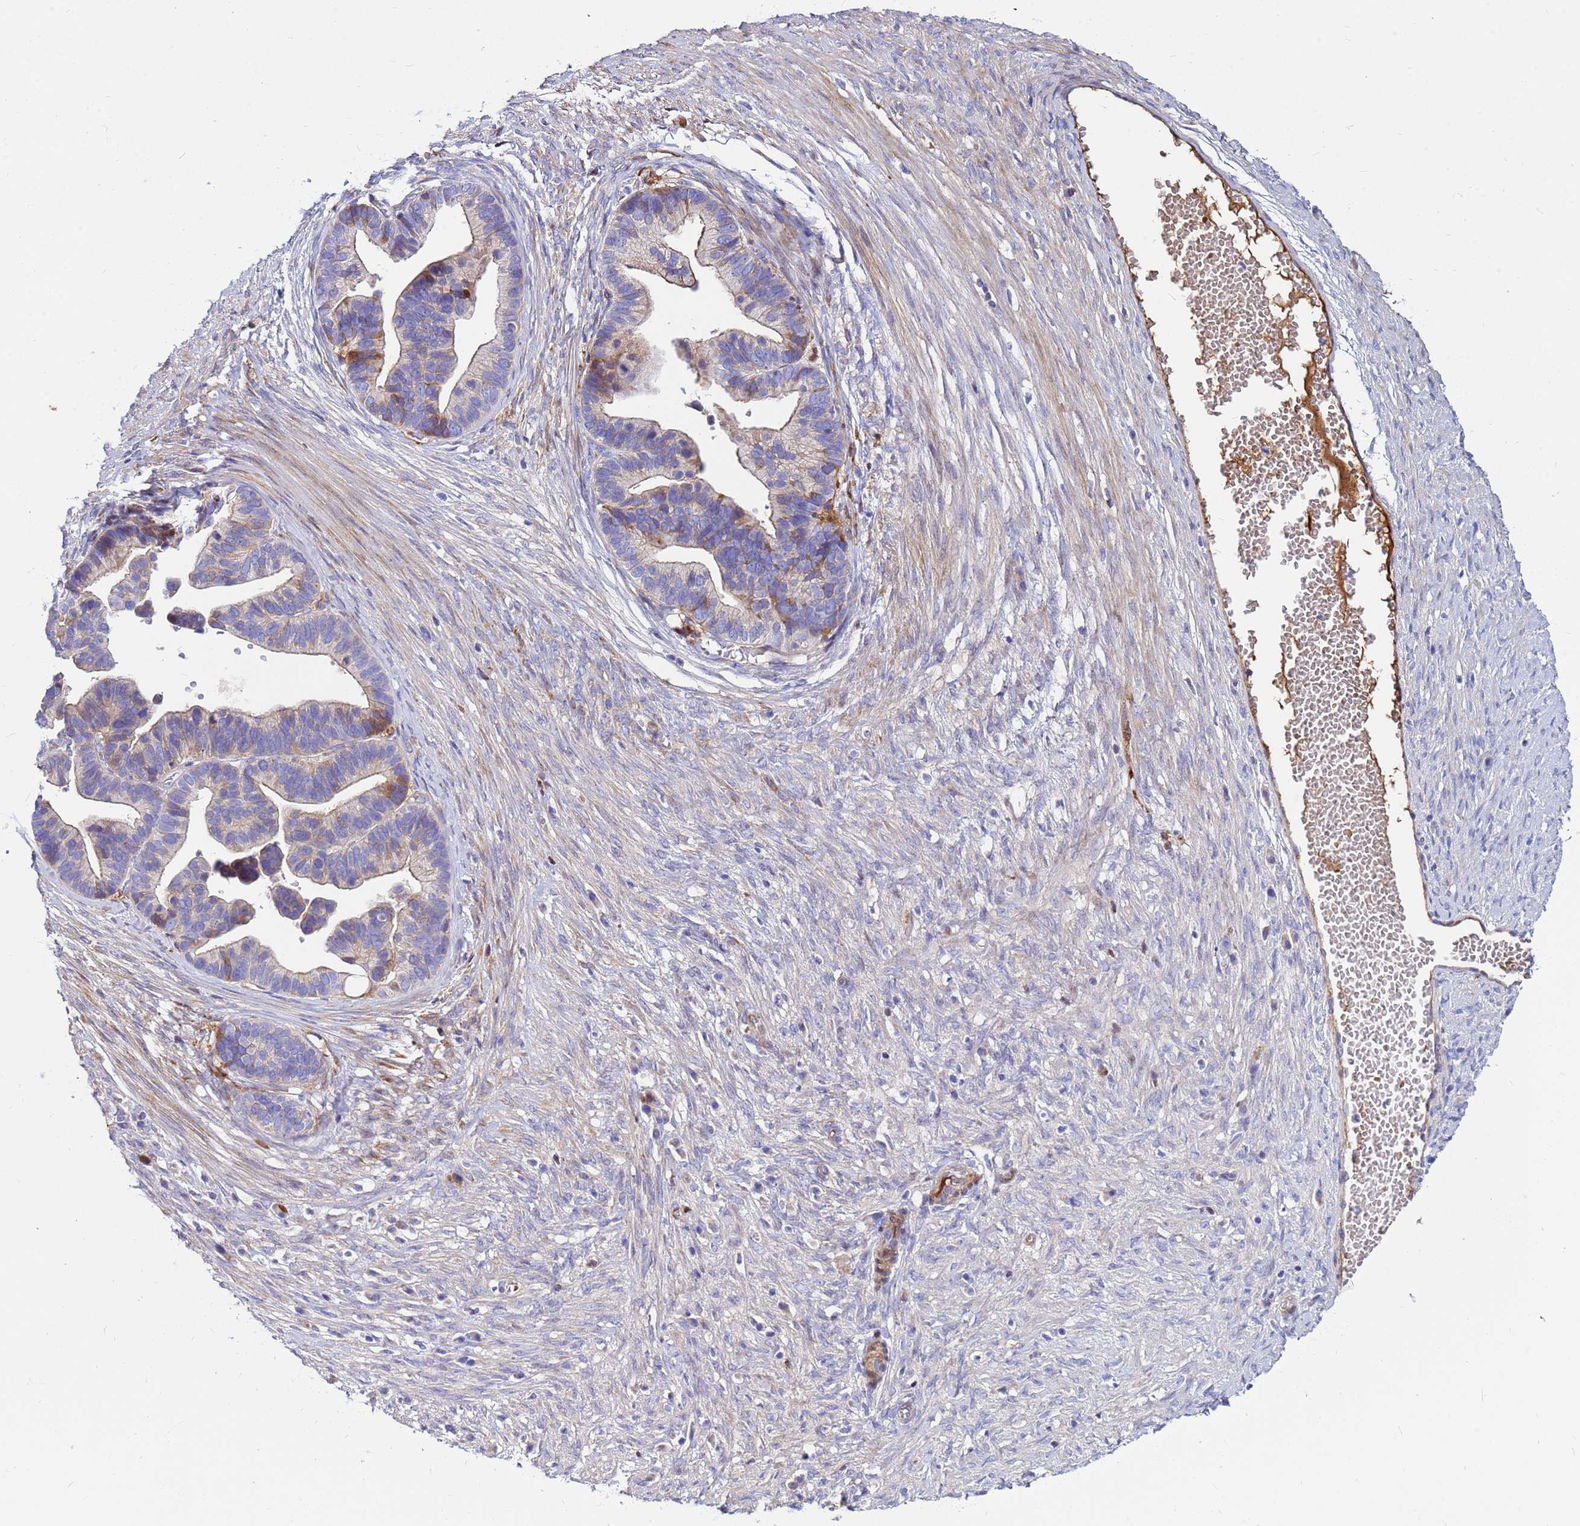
{"staining": {"intensity": "moderate", "quantity": "<25%", "location": "cytoplasmic/membranous"}, "tissue": "ovarian cancer", "cell_type": "Tumor cells", "image_type": "cancer", "snomed": [{"axis": "morphology", "description": "Cystadenocarcinoma, serous, NOS"}, {"axis": "topography", "description": "Ovary"}], "caption": "The image demonstrates immunohistochemical staining of ovarian cancer (serous cystadenocarcinoma). There is moderate cytoplasmic/membranous staining is identified in about <25% of tumor cells. The staining was performed using DAB (3,3'-diaminobenzidine) to visualize the protein expression in brown, while the nuclei were stained in blue with hematoxylin (Magnification: 20x).", "gene": "CRHBP", "patient": {"sex": "female", "age": 56}}